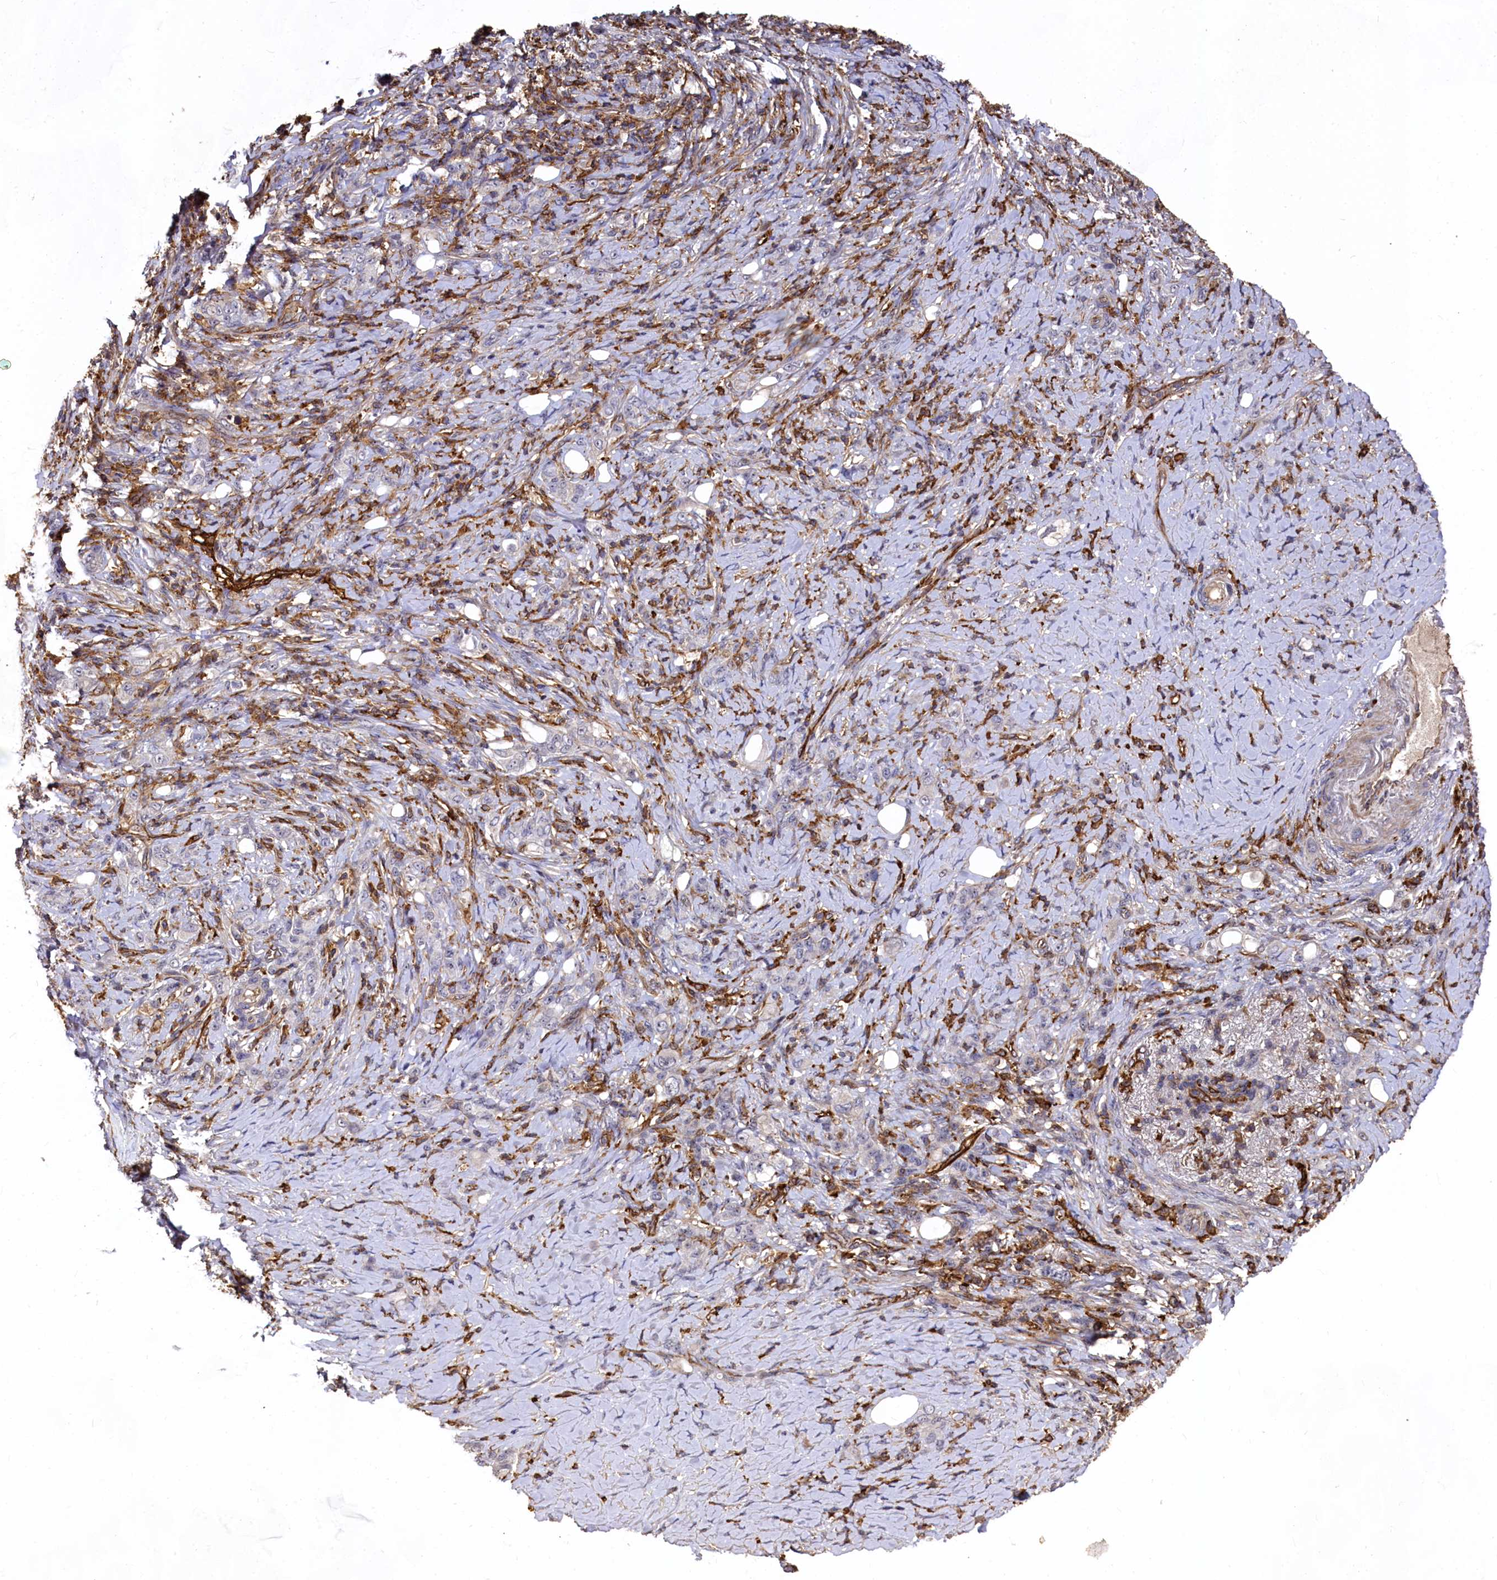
{"staining": {"intensity": "negative", "quantity": "none", "location": "none"}, "tissue": "stomach cancer", "cell_type": "Tumor cells", "image_type": "cancer", "snomed": [{"axis": "morphology", "description": "Adenocarcinoma, NOS"}, {"axis": "topography", "description": "Stomach"}], "caption": "The IHC micrograph has no significant positivity in tumor cells of stomach cancer (adenocarcinoma) tissue.", "gene": "PLEKHO2", "patient": {"sex": "female", "age": 79}}